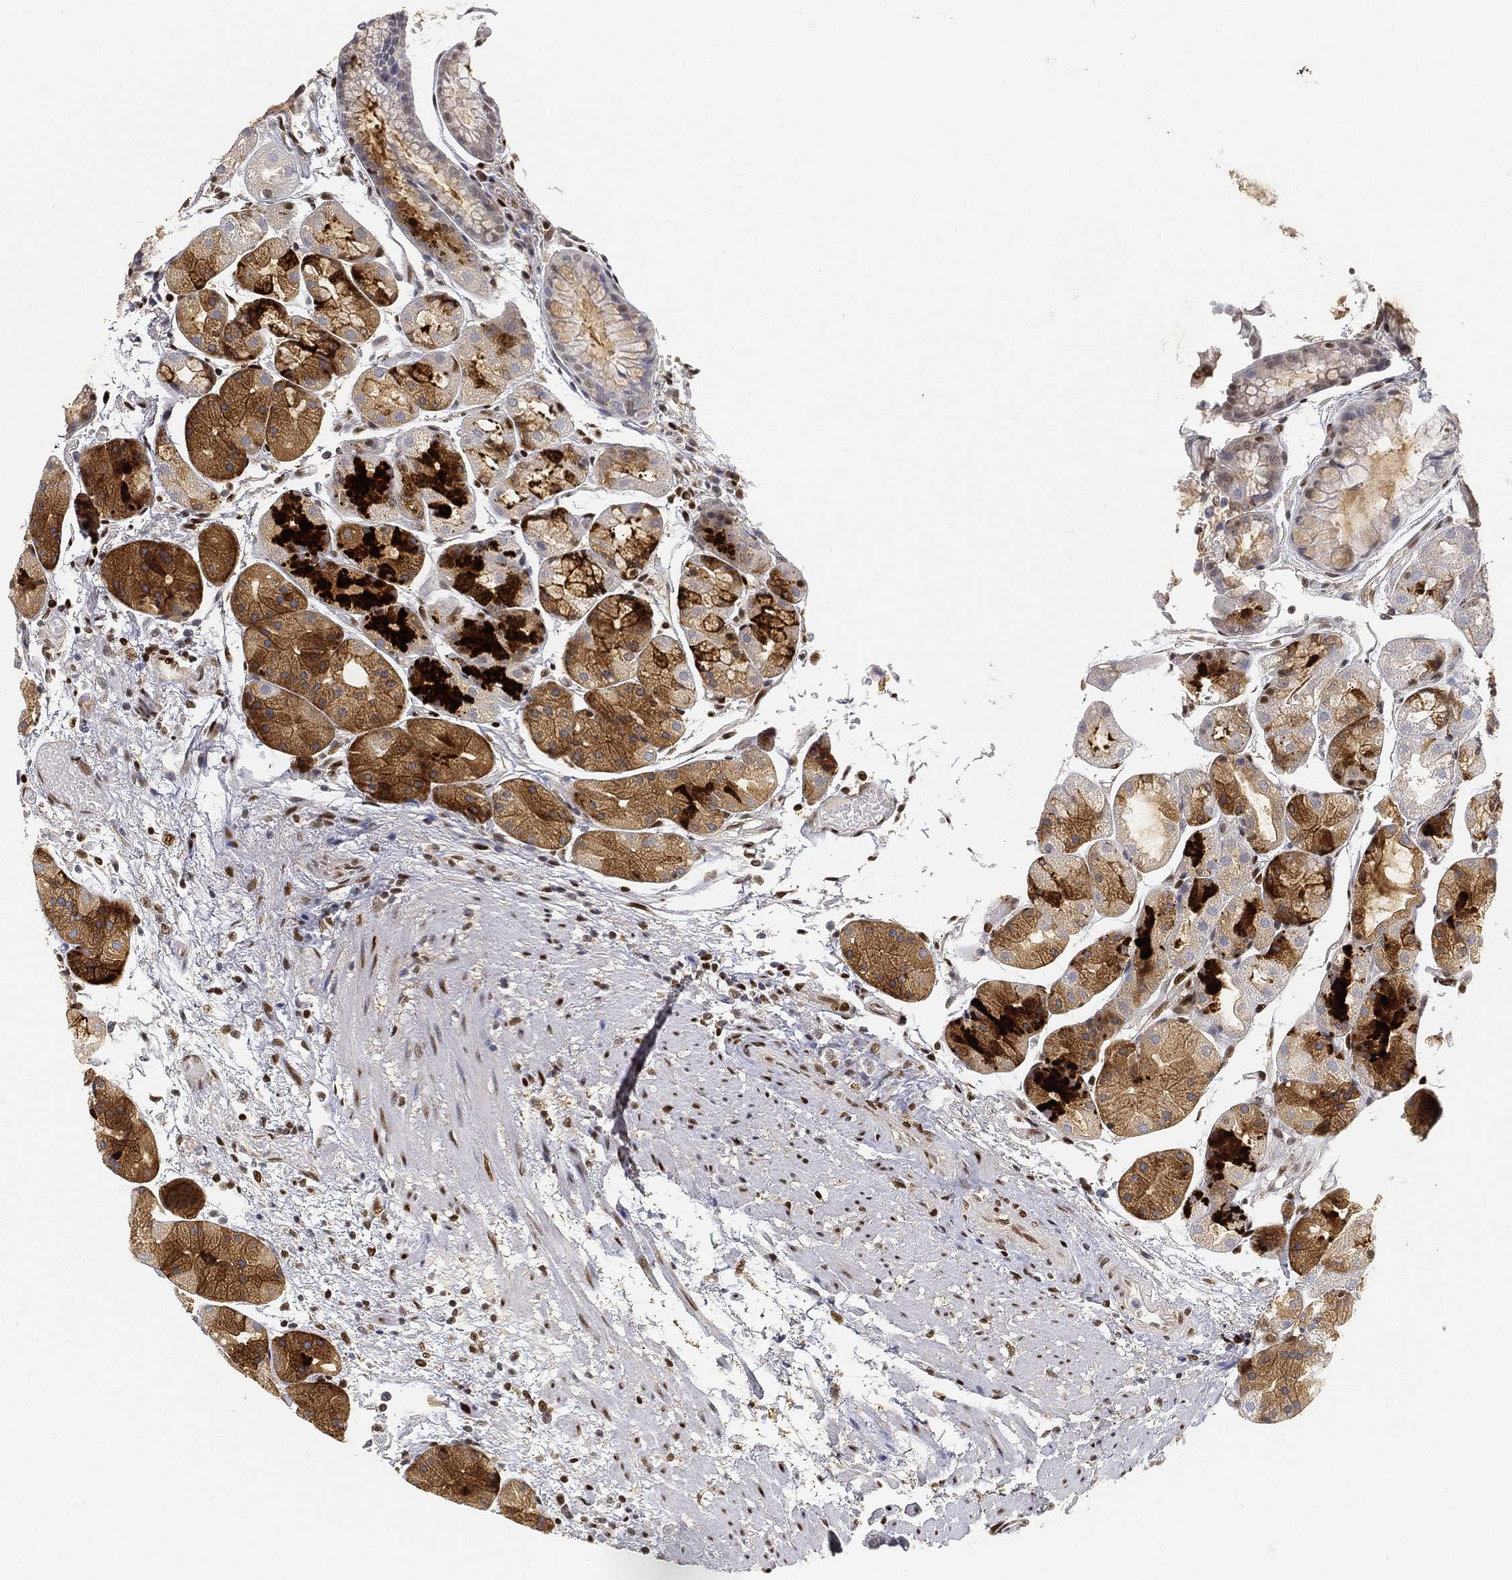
{"staining": {"intensity": "strong", "quantity": "<25%", "location": "cytoplasmic/membranous"}, "tissue": "stomach", "cell_type": "Glandular cells", "image_type": "normal", "snomed": [{"axis": "morphology", "description": "Normal tissue, NOS"}, {"axis": "topography", "description": "Stomach, upper"}], "caption": "Glandular cells exhibit medium levels of strong cytoplasmic/membranous positivity in about <25% of cells in benign human stomach. (DAB (3,3'-diaminobenzidine) IHC with brightfield microscopy, high magnification).", "gene": "CRTC3", "patient": {"sex": "male", "age": 72}}